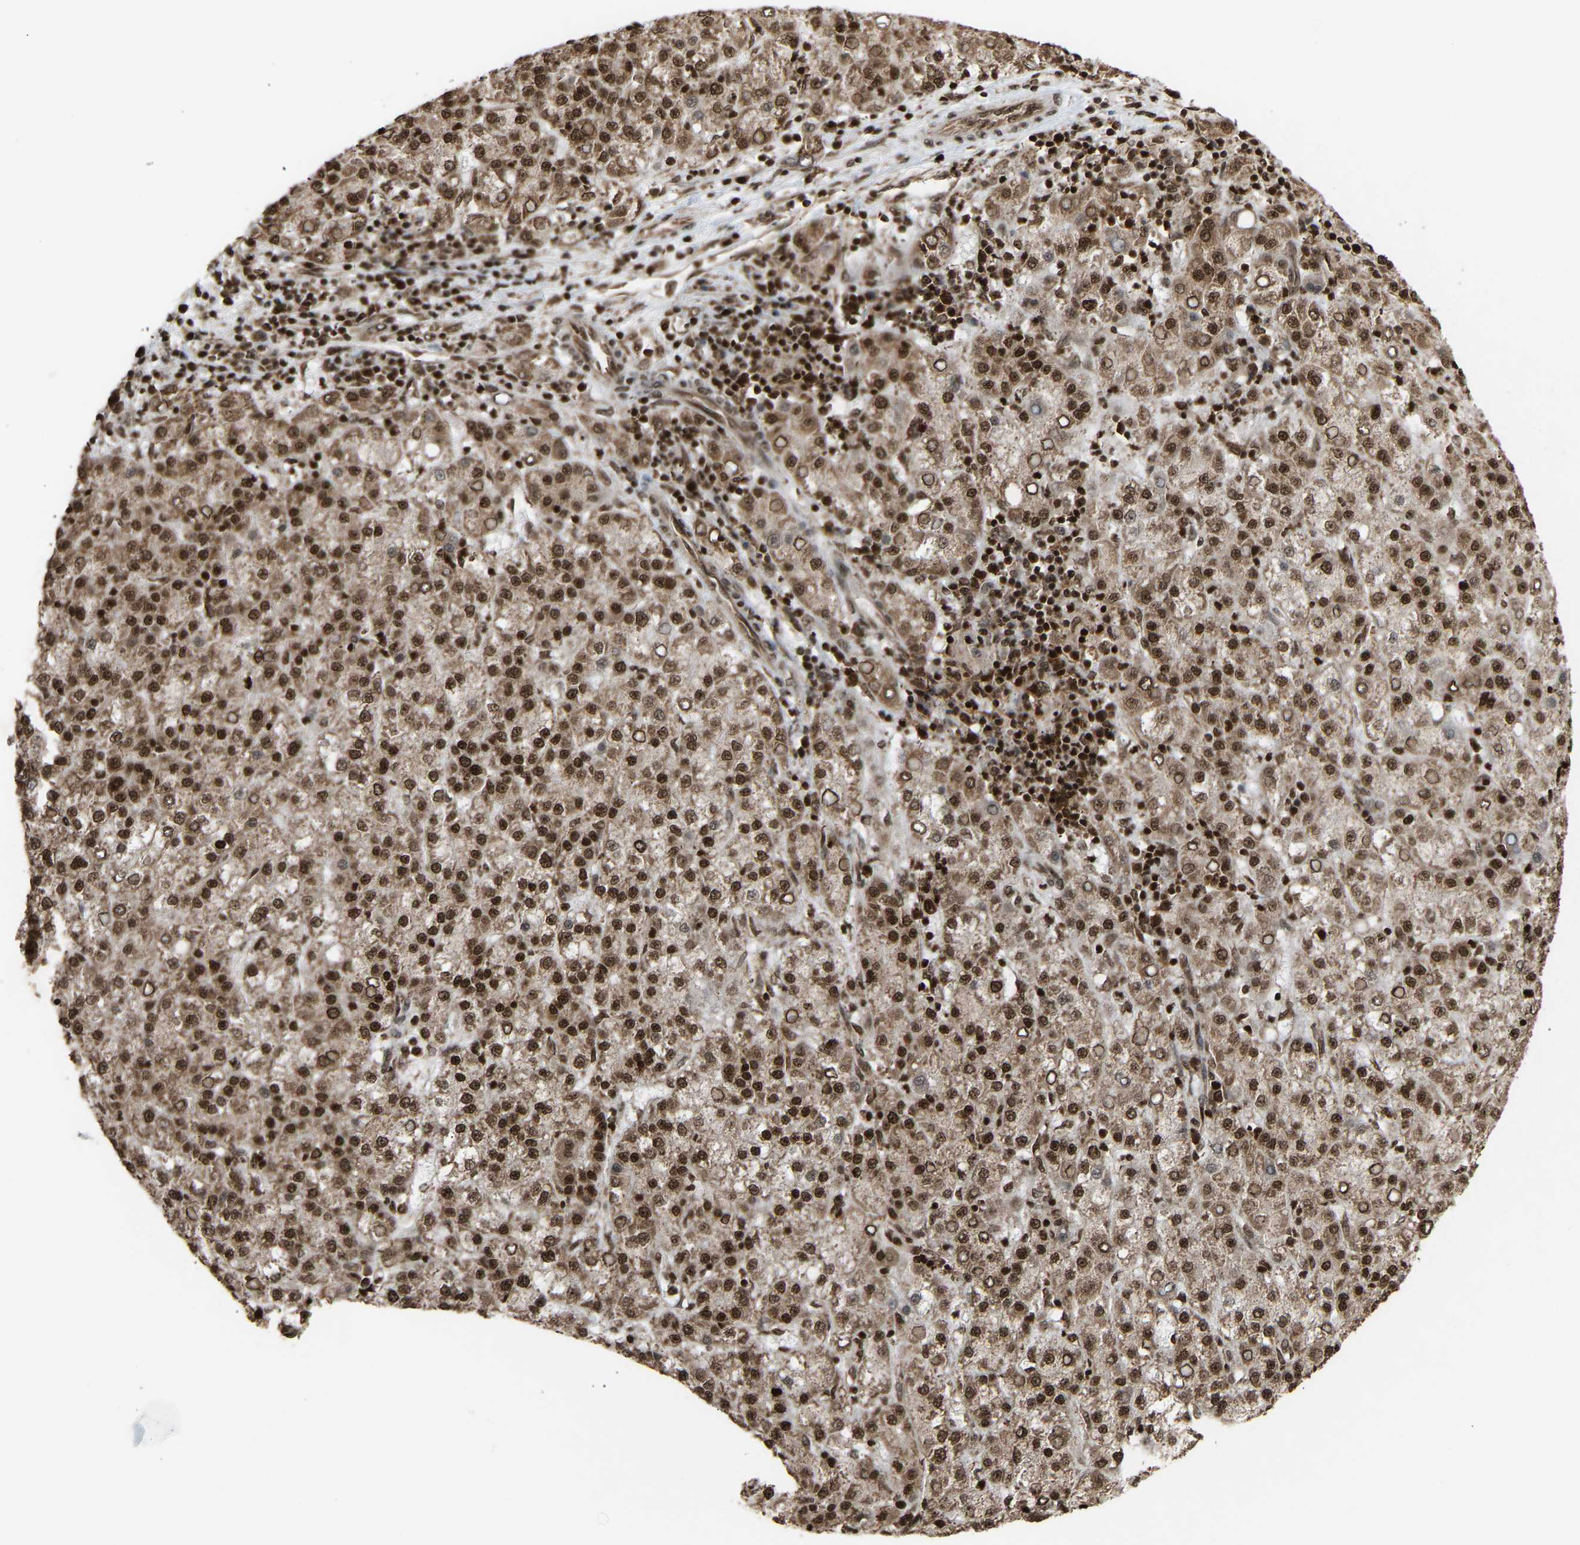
{"staining": {"intensity": "strong", "quantity": ">75%", "location": "cytoplasmic/membranous,nuclear"}, "tissue": "liver cancer", "cell_type": "Tumor cells", "image_type": "cancer", "snomed": [{"axis": "morphology", "description": "Carcinoma, Hepatocellular, NOS"}, {"axis": "topography", "description": "Liver"}], "caption": "This photomicrograph exhibits IHC staining of liver hepatocellular carcinoma, with high strong cytoplasmic/membranous and nuclear expression in approximately >75% of tumor cells.", "gene": "ALYREF", "patient": {"sex": "female", "age": 58}}